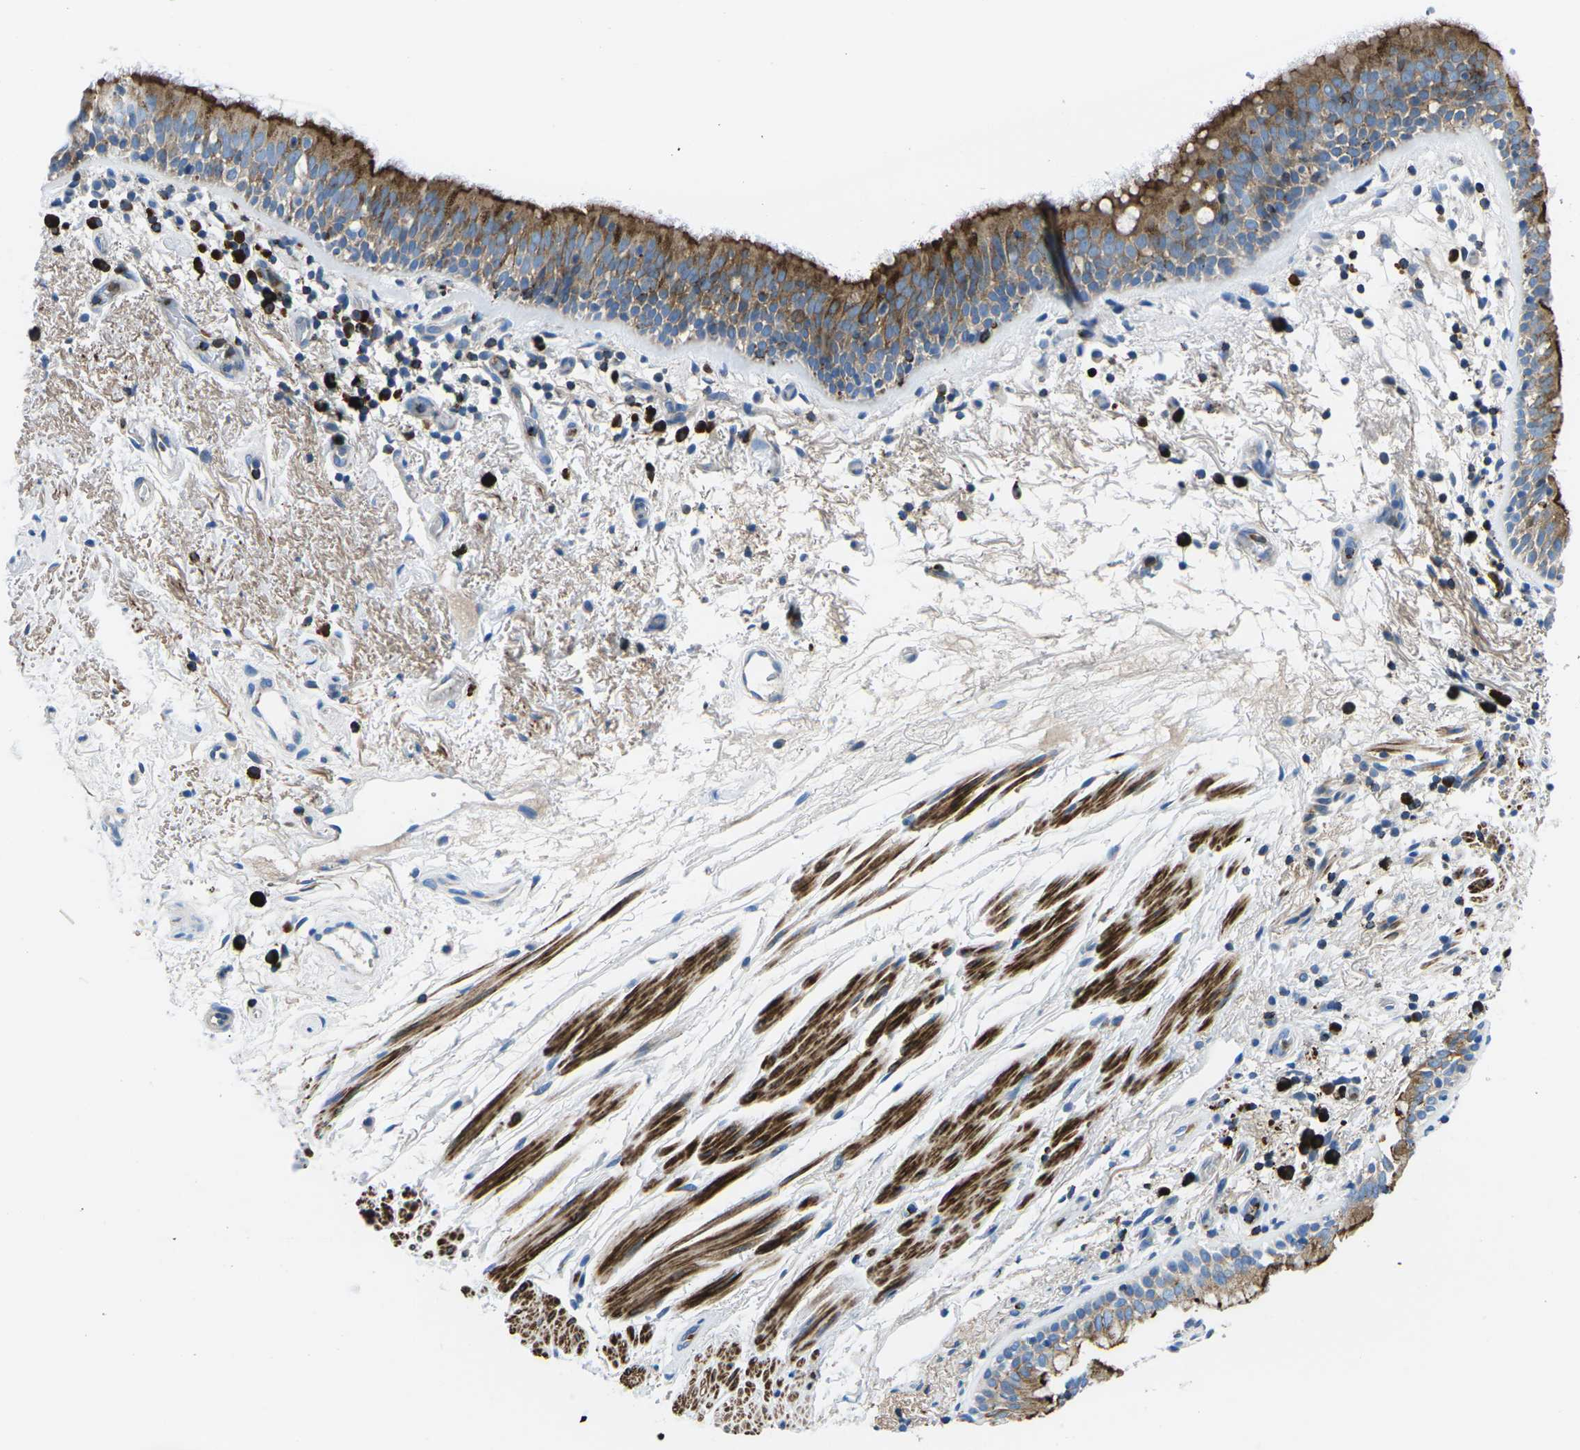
{"staining": {"intensity": "moderate", "quantity": ">75%", "location": "cytoplasmic/membranous"}, "tissue": "bronchus", "cell_type": "Respiratory epithelial cells", "image_type": "normal", "snomed": [{"axis": "morphology", "description": "Normal tissue, NOS"}, {"axis": "morphology", "description": "Inflammation, NOS"}, {"axis": "topography", "description": "Cartilage tissue"}, {"axis": "topography", "description": "Bronchus"}], "caption": "A brown stain highlights moderate cytoplasmic/membranous expression of a protein in respiratory epithelial cells of normal human bronchus. (DAB (3,3'-diaminobenzidine) IHC with brightfield microscopy, high magnification).", "gene": "MC4R", "patient": {"sex": "male", "age": 77}}